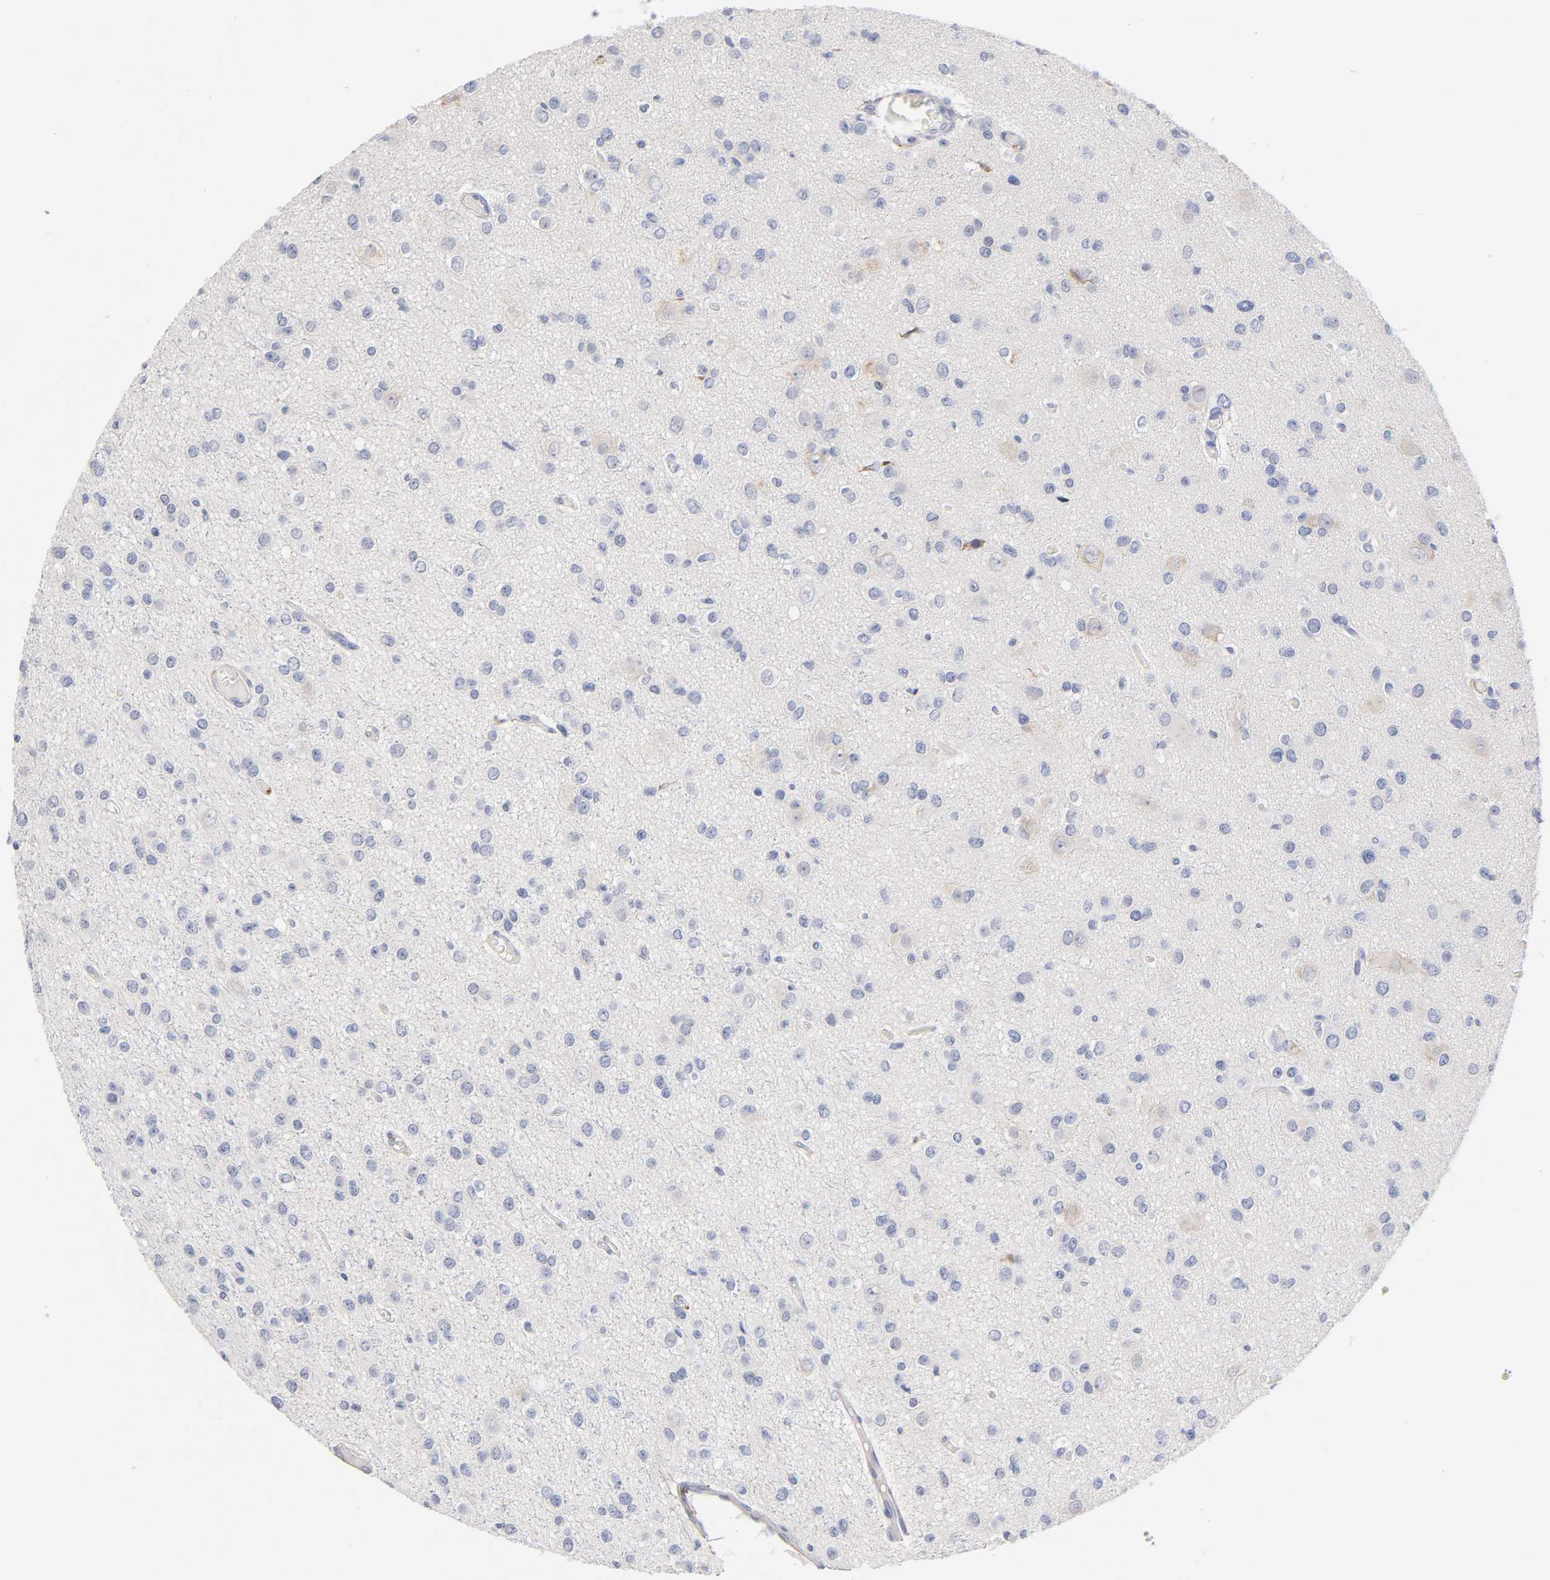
{"staining": {"intensity": "weak", "quantity": "<25%", "location": "cytoplasmic/membranous"}, "tissue": "glioma", "cell_type": "Tumor cells", "image_type": "cancer", "snomed": [{"axis": "morphology", "description": "Glioma, malignant, Low grade"}, {"axis": "topography", "description": "Brain"}], "caption": "This is an immunohistochemistry histopathology image of glioma. There is no staining in tumor cells.", "gene": "LAMB1", "patient": {"sex": "male", "age": 42}}